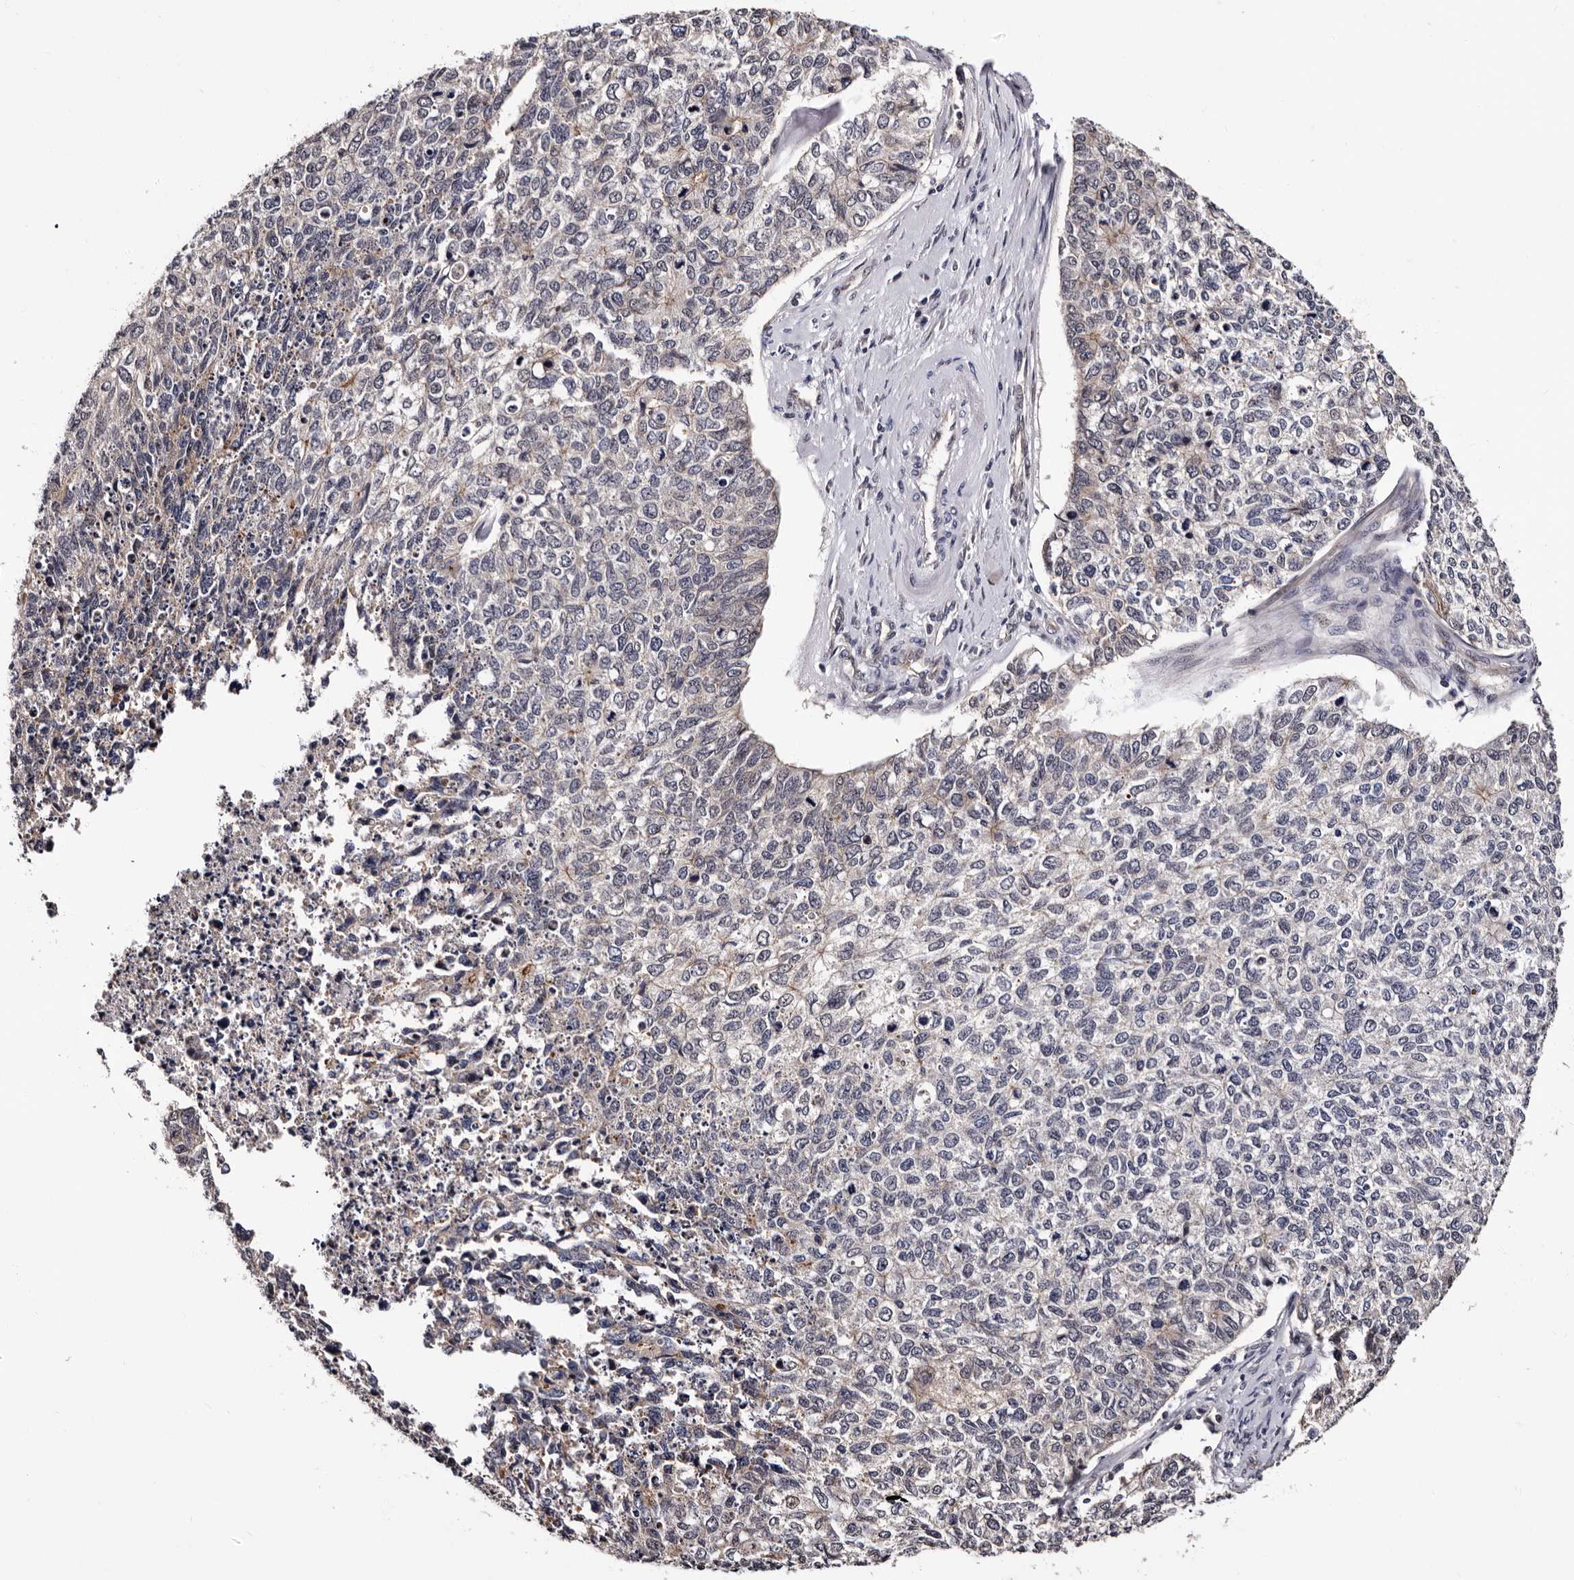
{"staining": {"intensity": "weak", "quantity": "<25%", "location": "cytoplasmic/membranous"}, "tissue": "cervical cancer", "cell_type": "Tumor cells", "image_type": "cancer", "snomed": [{"axis": "morphology", "description": "Squamous cell carcinoma, NOS"}, {"axis": "topography", "description": "Cervix"}], "caption": "High power microscopy image of an immunohistochemistry (IHC) photomicrograph of cervical squamous cell carcinoma, revealing no significant positivity in tumor cells.", "gene": "GLRX3", "patient": {"sex": "female", "age": 63}}